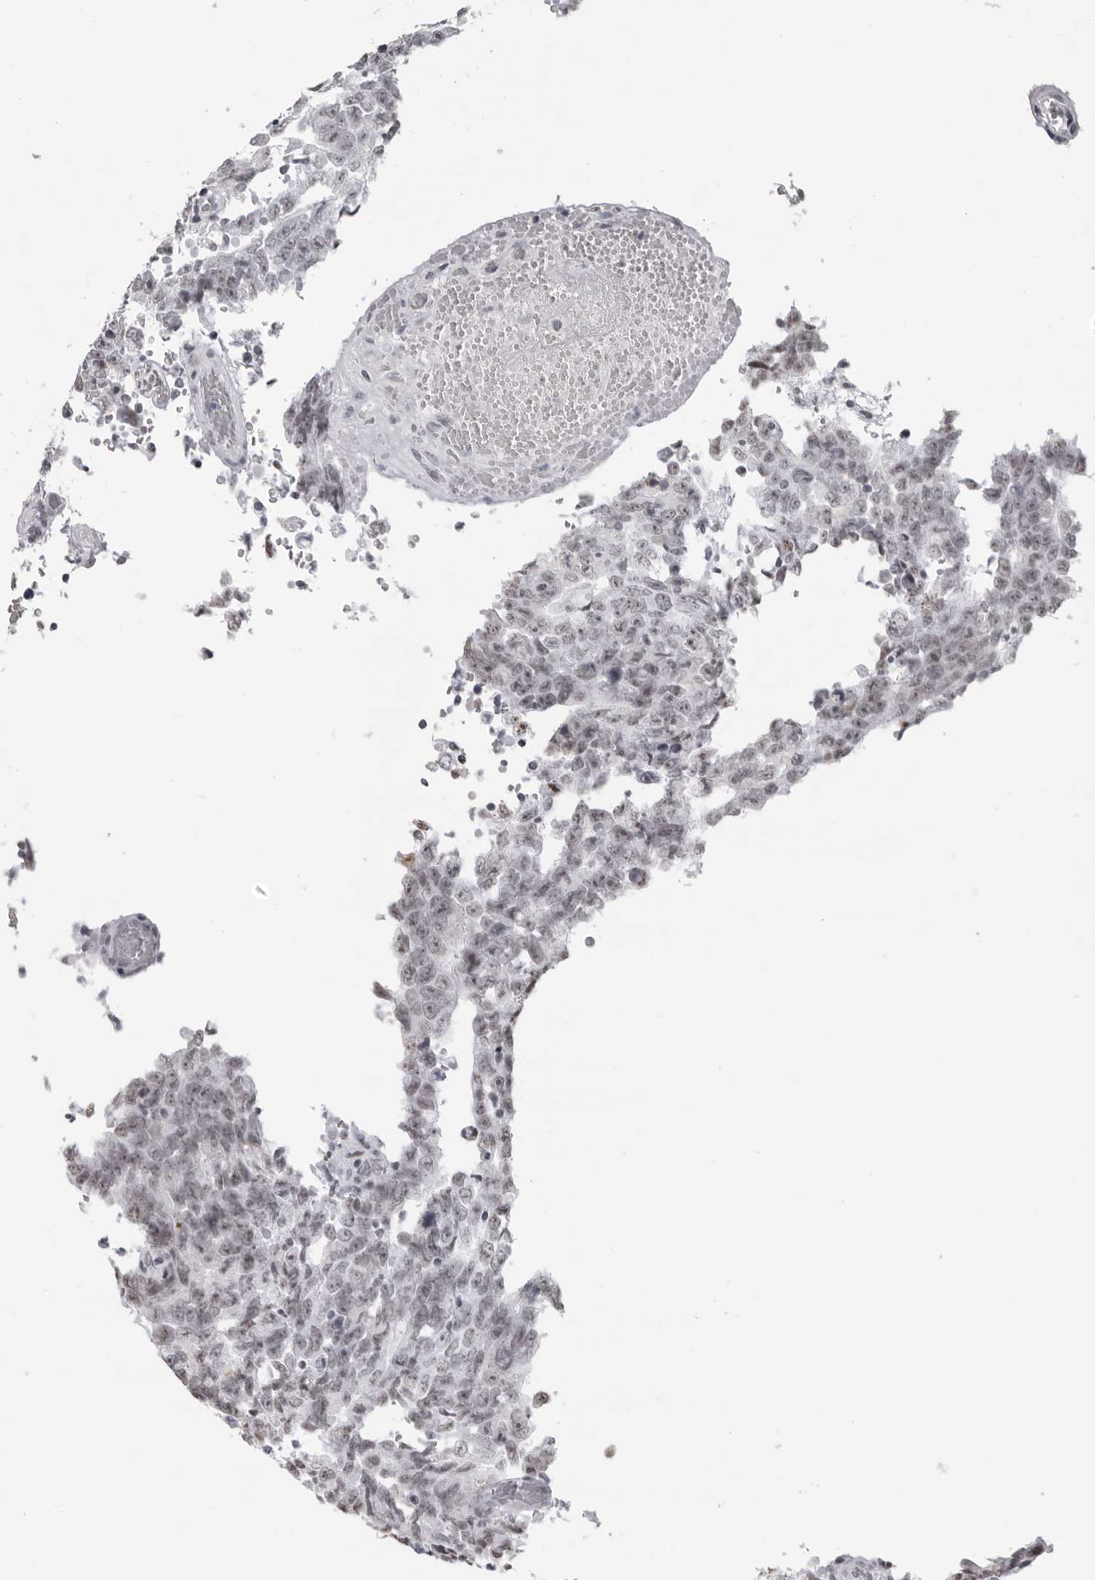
{"staining": {"intensity": "weak", "quantity": "<25%", "location": "nuclear"}, "tissue": "testis cancer", "cell_type": "Tumor cells", "image_type": "cancer", "snomed": [{"axis": "morphology", "description": "Carcinoma, Embryonal, NOS"}, {"axis": "topography", "description": "Testis"}], "caption": "Immunohistochemistry histopathology image of neoplastic tissue: testis cancer (embryonal carcinoma) stained with DAB (3,3'-diaminobenzidine) displays no significant protein positivity in tumor cells.", "gene": "ESPN", "patient": {"sex": "male", "age": 26}}